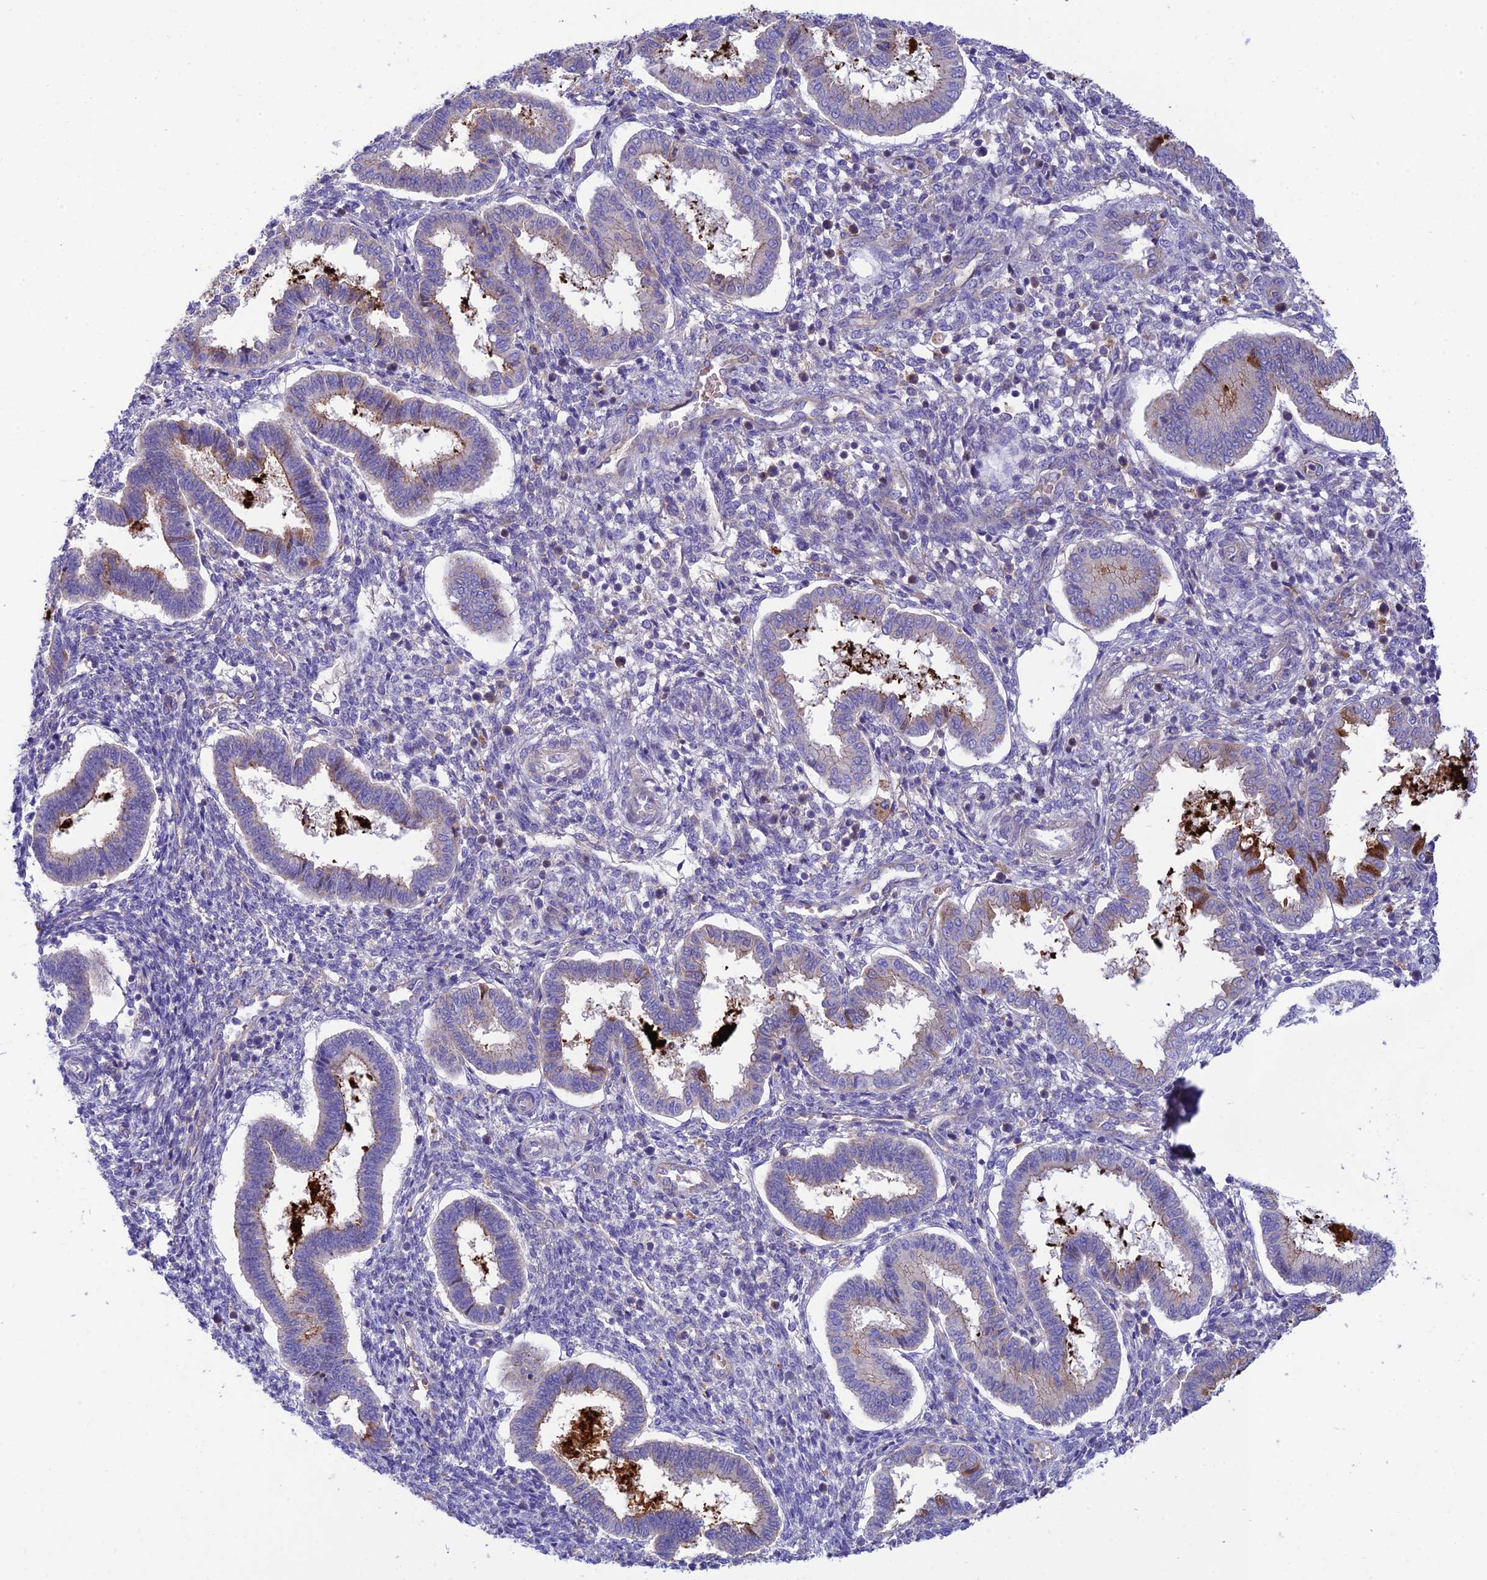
{"staining": {"intensity": "negative", "quantity": "none", "location": "none"}, "tissue": "endometrium", "cell_type": "Cells in endometrial stroma", "image_type": "normal", "snomed": [{"axis": "morphology", "description": "Normal tissue, NOS"}, {"axis": "topography", "description": "Endometrium"}], "caption": "Immunohistochemistry (IHC) photomicrograph of unremarkable human endometrium stained for a protein (brown), which shows no positivity in cells in endometrial stroma.", "gene": "CCDC157", "patient": {"sex": "female", "age": 24}}